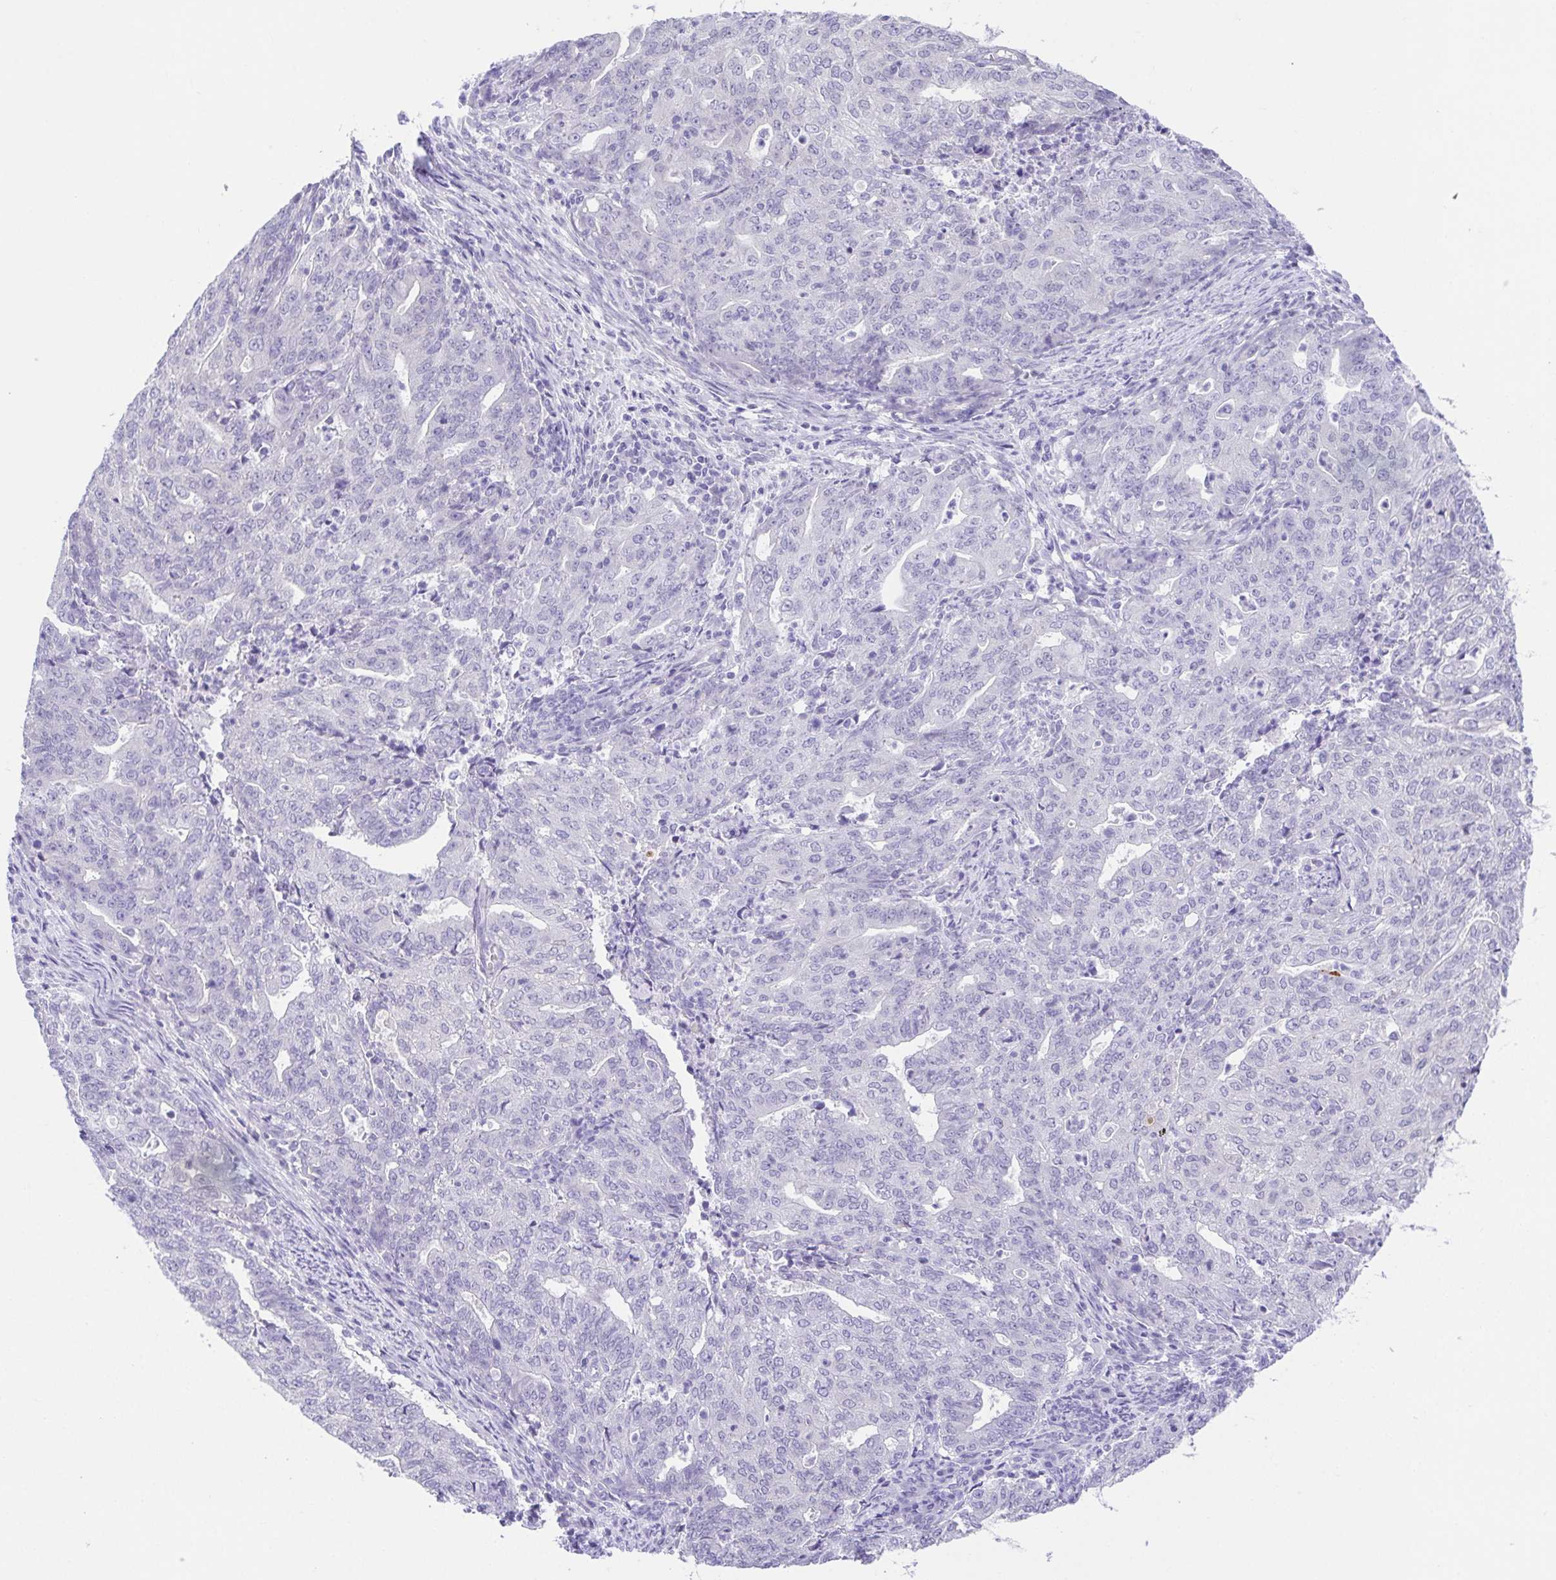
{"staining": {"intensity": "negative", "quantity": "none", "location": "none"}, "tissue": "endometrial cancer", "cell_type": "Tumor cells", "image_type": "cancer", "snomed": [{"axis": "morphology", "description": "Adenocarcinoma, NOS"}, {"axis": "topography", "description": "Endometrium"}], "caption": "The micrograph exhibits no significant positivity in tumor cells of adenocarcinoma (endometrial). Nuclei are stained in blue.", "gene": "LUZP4", "patient": {"sex": "female", "age": 82}}